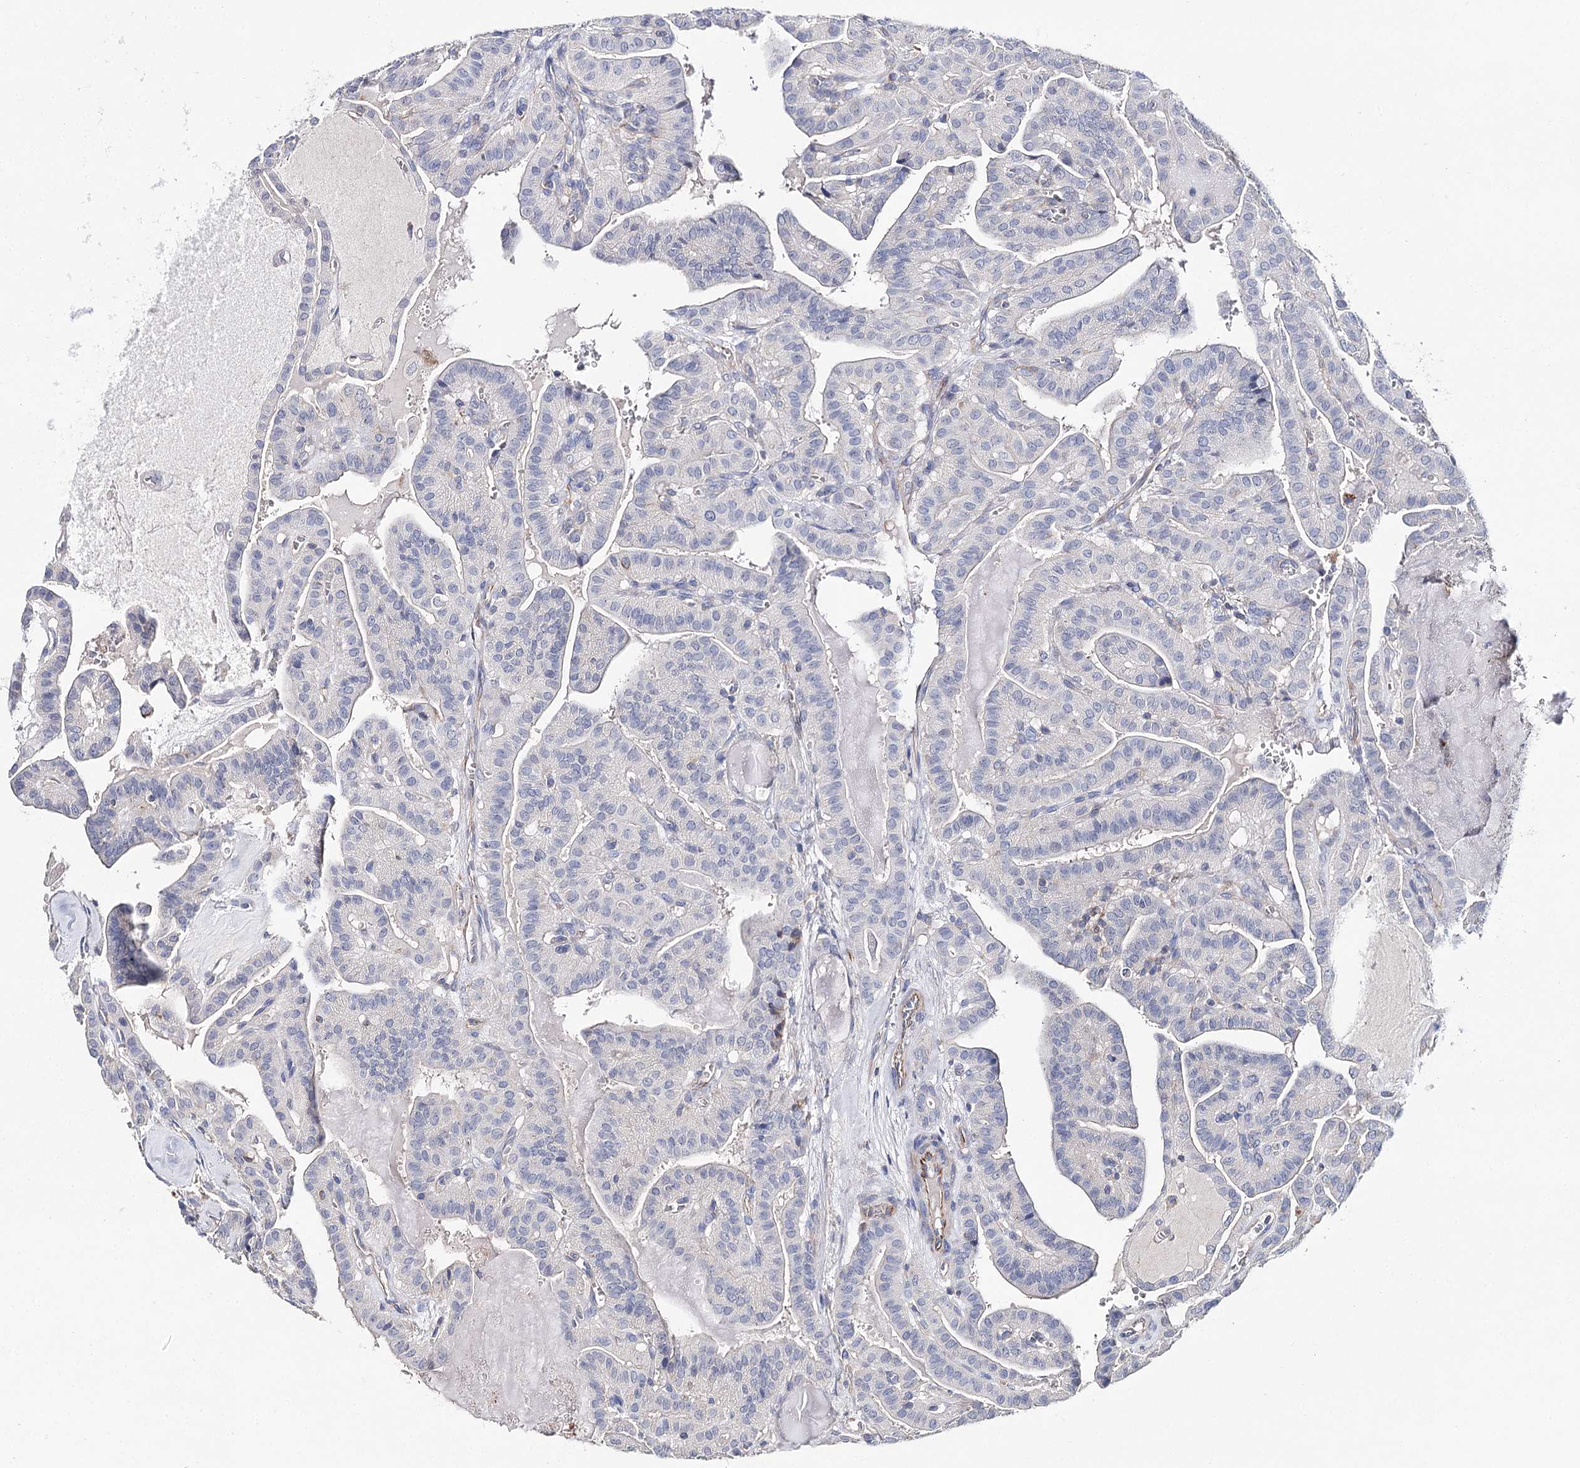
{"staining": {"intensity": "negative", "quantity": "none", "location": "none"}, "tissue": "thyroid cancer", "cell_type": "Tumor cells", "image_type": "cancer", "snomed": [{"axis": "morphology", "description": "Papillary adenocarcinoma, NOS"}, {"axis": "topography", "description": "Thyroid gland"}], "caption": "This is a micrograph of IHC staining of papillary adenocarcinoma (thyroid), which shows no staining in tumor cells.", "gene": "EPYC", "patient": {"sex": "male", "age": 52}}